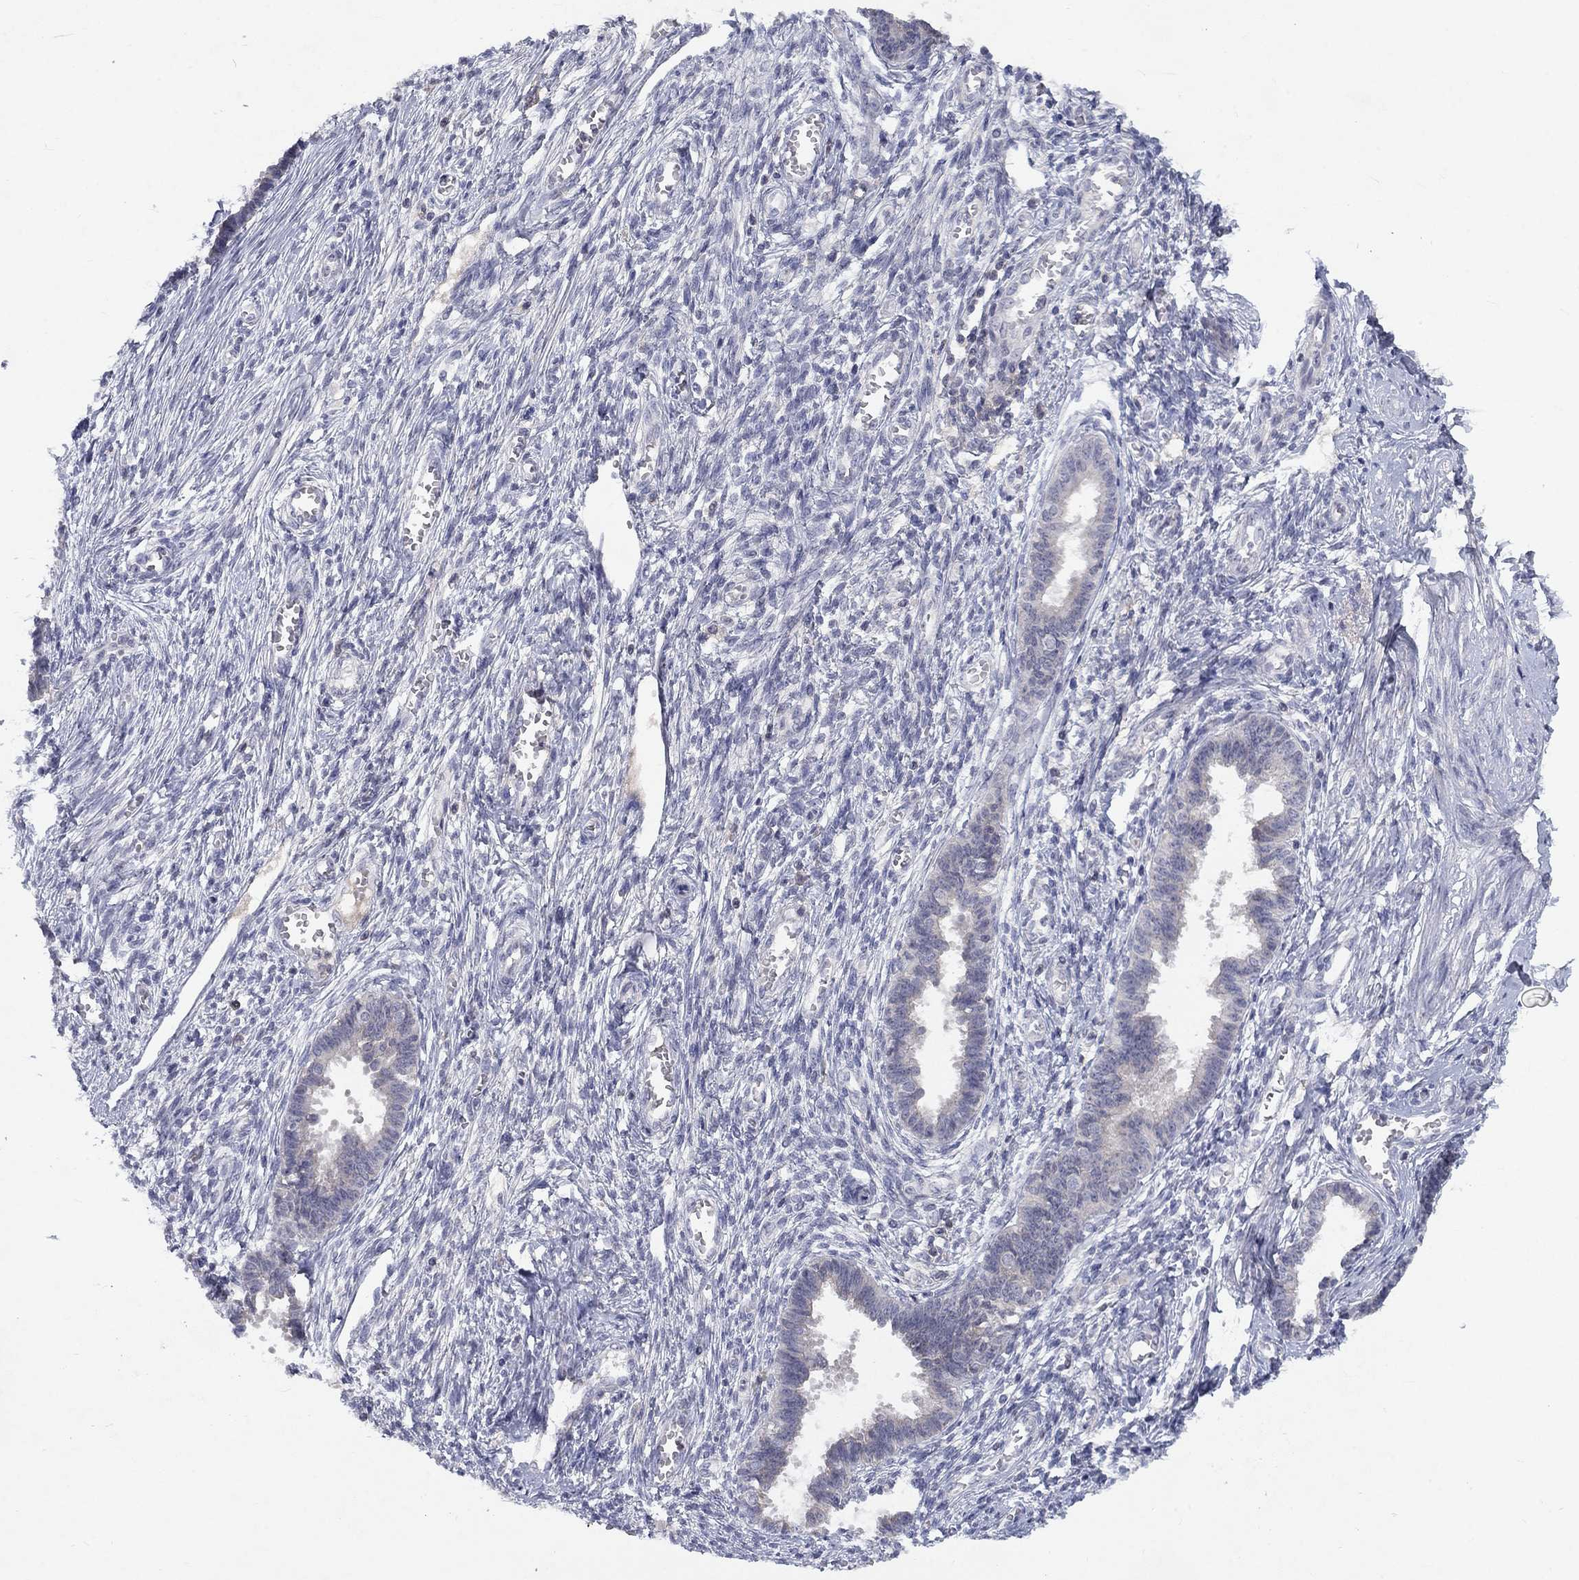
{"staining": {"intensity": "negative", "quantity": "none", "location": "none"}, "tissue": "endometrium", "cell_type": "Cells in endometrial stroma", "image_type": "normal", "snomed": [{"axis": "morphology", "description": "Normal tissue, NOS"}, {"axis": "topography", "description": "Cervix"}, {"axis": "topography", "description": "Endometrium"}], "caption": "Photomicrograph shows no protein positivity in cells in endometrial stroma of benign endometrium. The staining was performed using DAB (3,3'-diaminobenzidine) to visualize the protein expression in brown, while the nuclei were stained in blue with hematoxylin (Magnification: 20x).", "gene": "CACNA1A", "patient": {"sex": "female", "age": 37}}